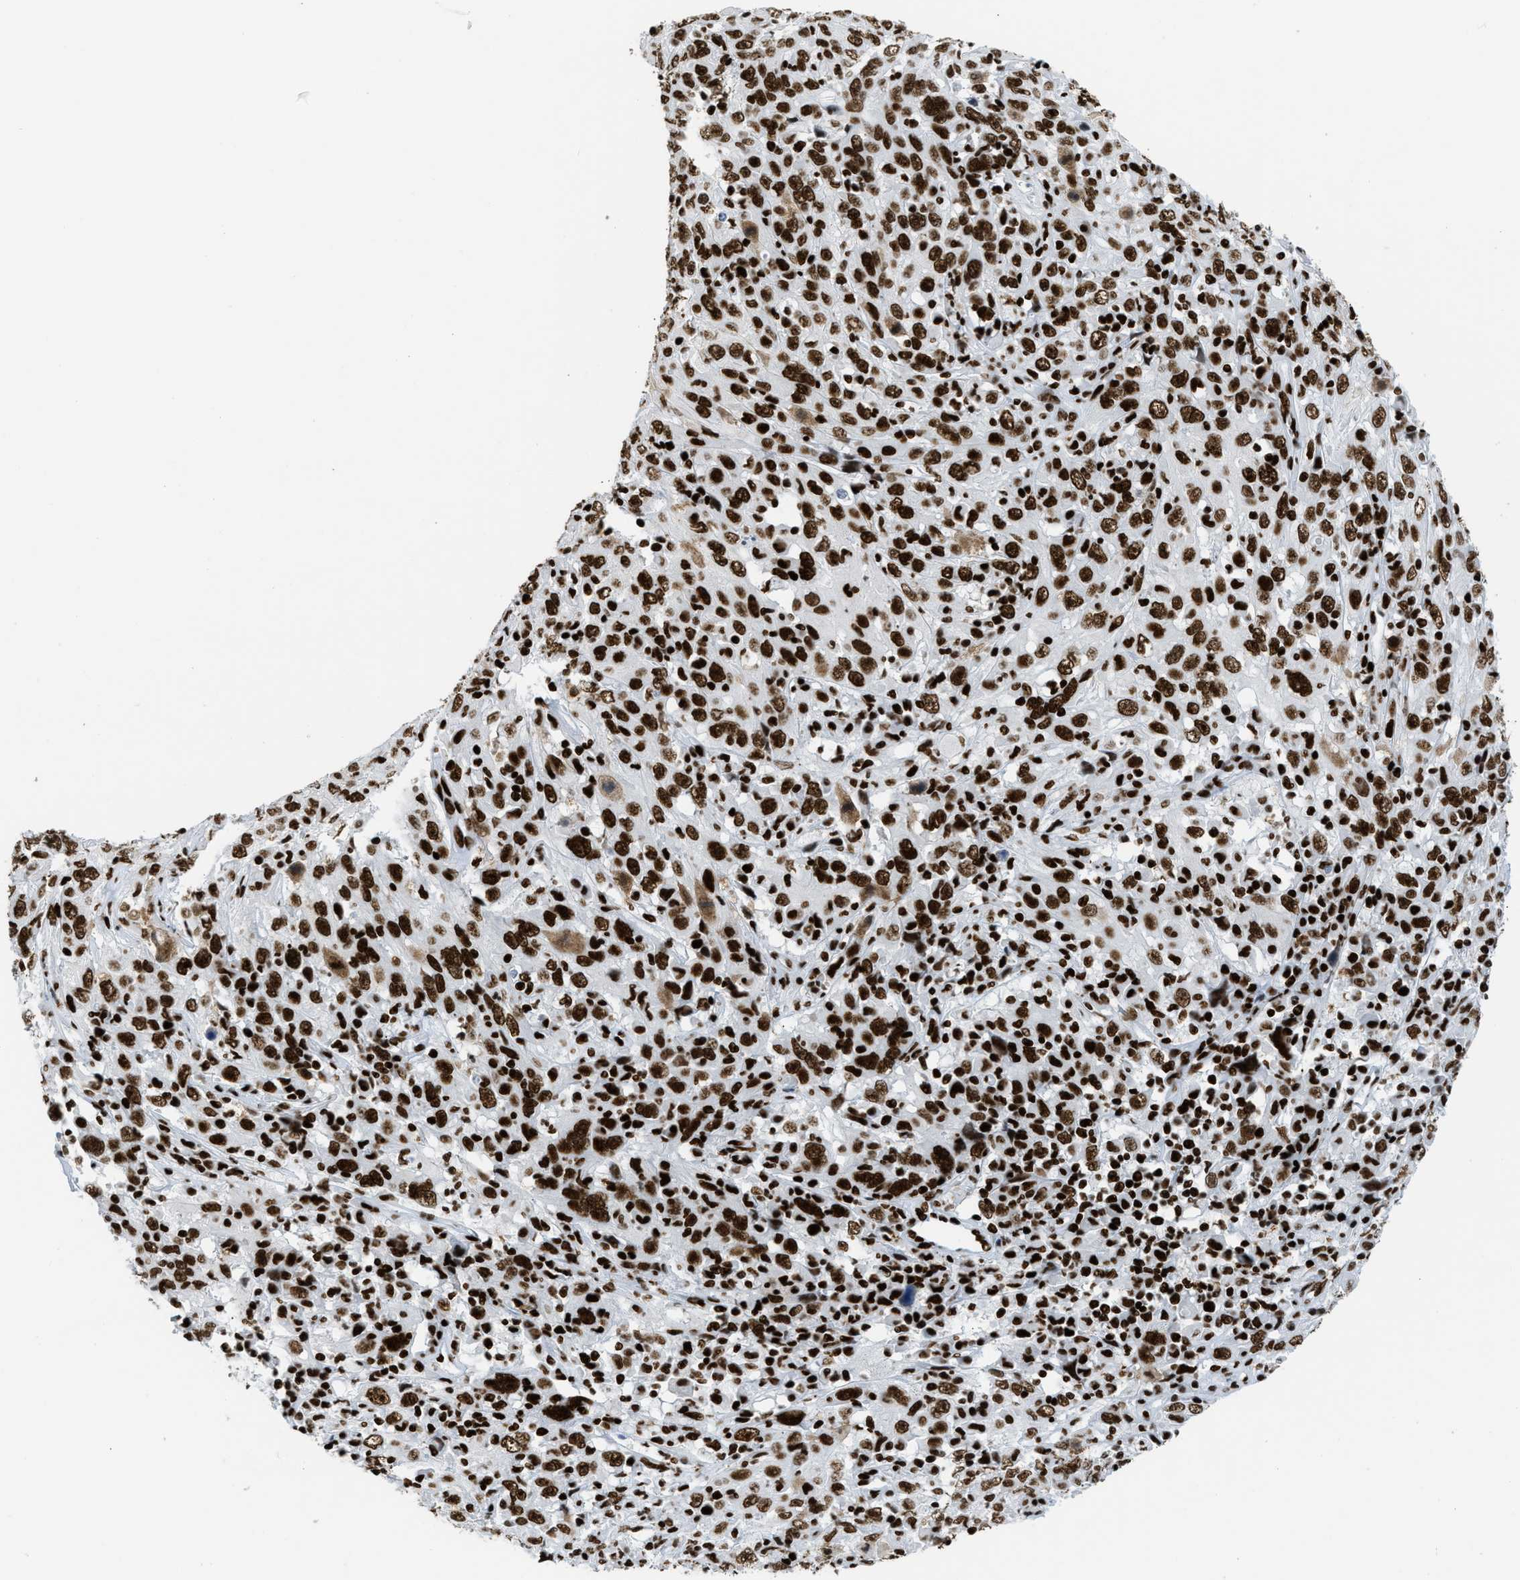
{"staining": {"intensity": "strong", "quantity": ">75%", "location": "cytoplasmic/membranous,nuclear"}, "tissue": "cervical cancer", "cell_type": "Tumor cells", "image_type": "cancer", "snomed": [{"axis": "morphology", "description": "Squamous cell carcinoma, NOS"}, {"axis": "topography", "description": "Cervix"}], "caption": "Immunohistochemical staining of cervical cancer displays high levels of strong cytoplasmic/membranous and nuclear staining in approximately >75% of tumor cells.", "gene": "PIF1", "patient": {"sex": "female", "age": 46}}